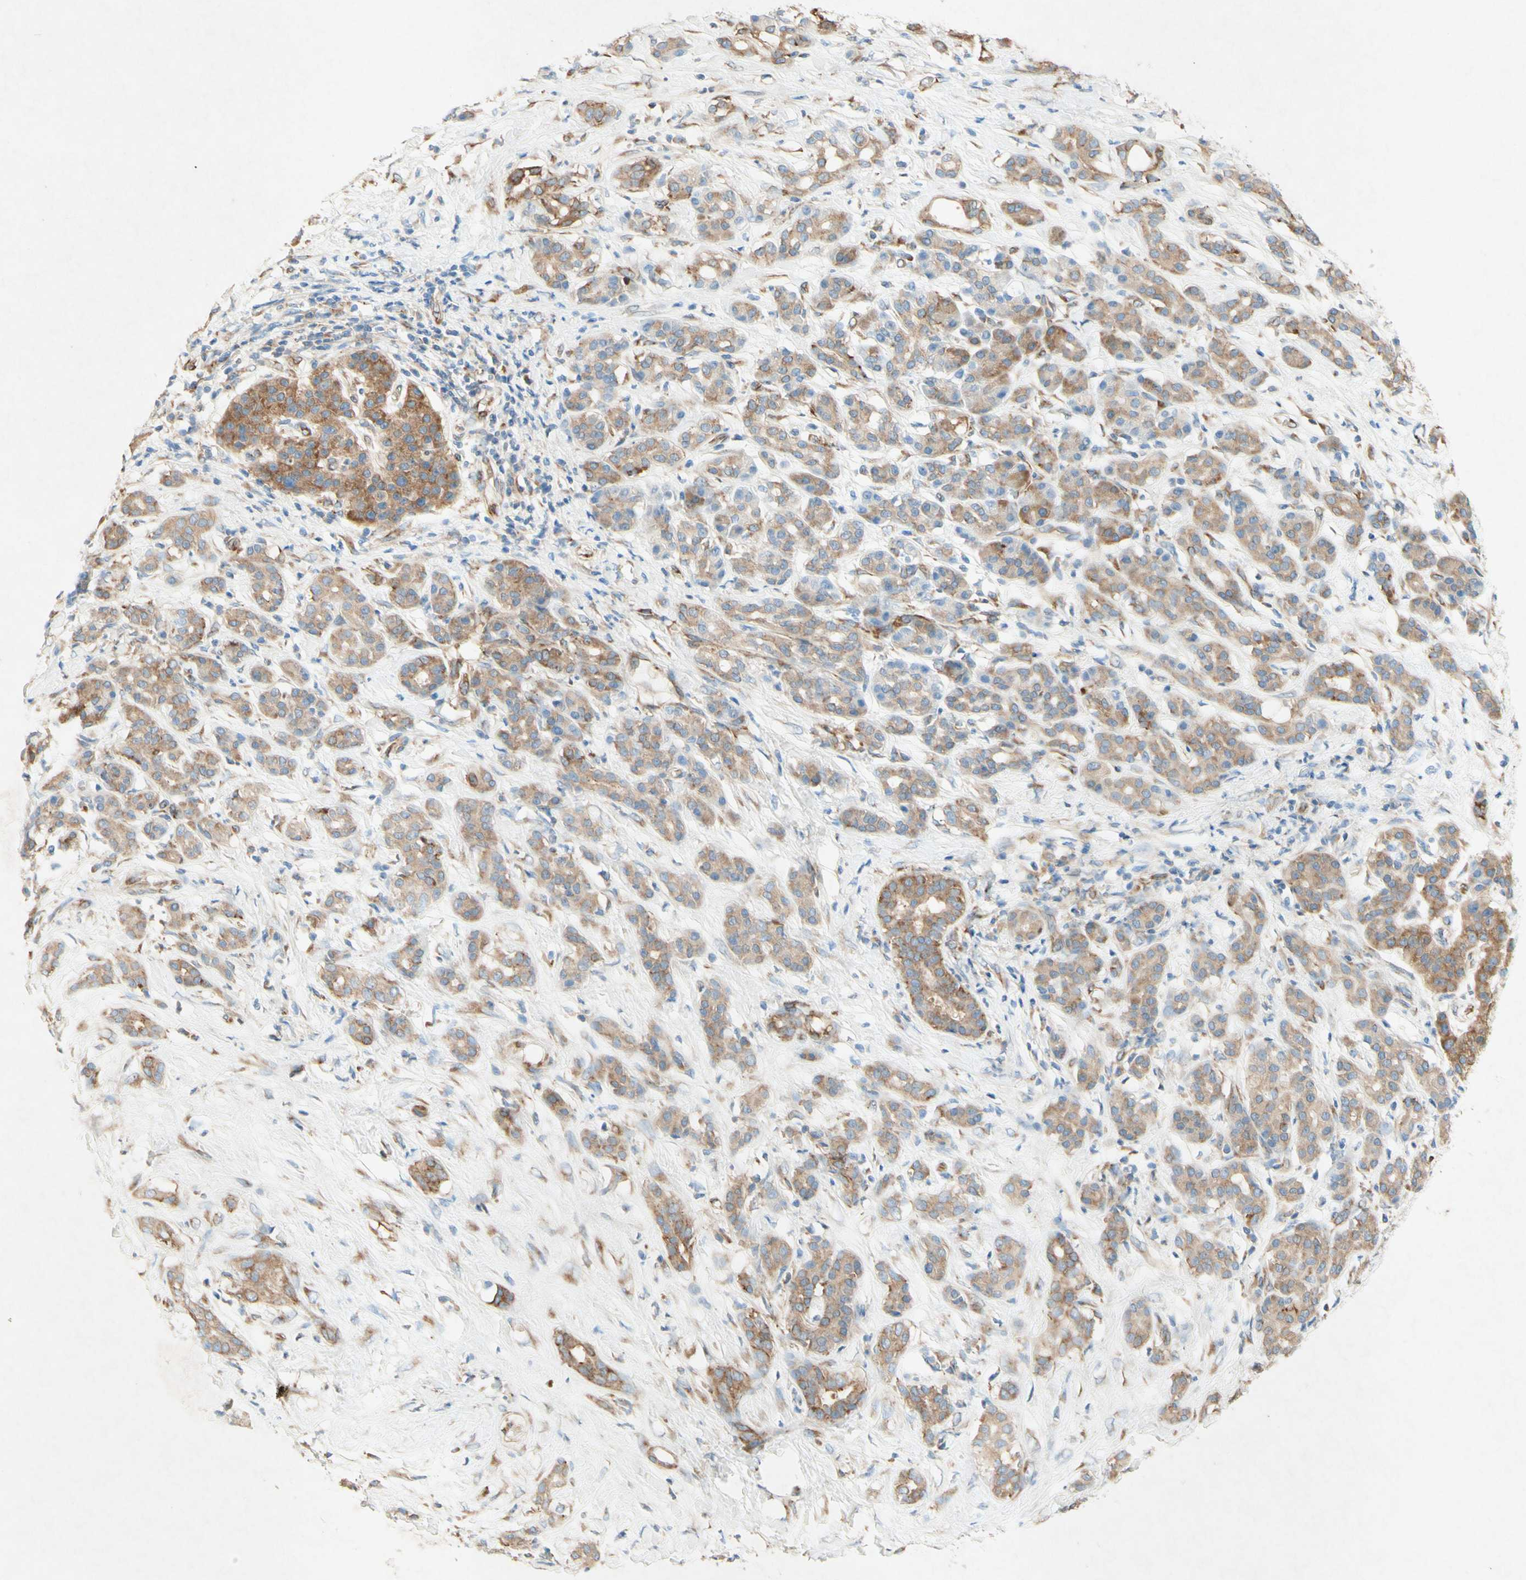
{"staining": {"intensity": "moderate", "quantity": ">75%", "location": "cytoplasmic/membranous"}, "tissue": "pancreatic cancer", "cell_type": "Tumor cells", "image_type": "cancer", "snomed": [{"axis": "morphology", "description": "Adenocarcinoma, NOS"}, {"axis": "topography", "description": "Pancreas"}], "caption": "Protein expression analysis of human pancreatic adenocarcinoma reveals moderate cytoplasmic/membranous expression in about >75% of tumor cells. The protein of interest is stained brown, and the nuclei are stained in blue (DAB (3,3'-diaminobenzidine) IHC with brightfield microscopy, high magnification).", "gene": "PABPC1", "patient": {"sex": "male", "age": 41}}